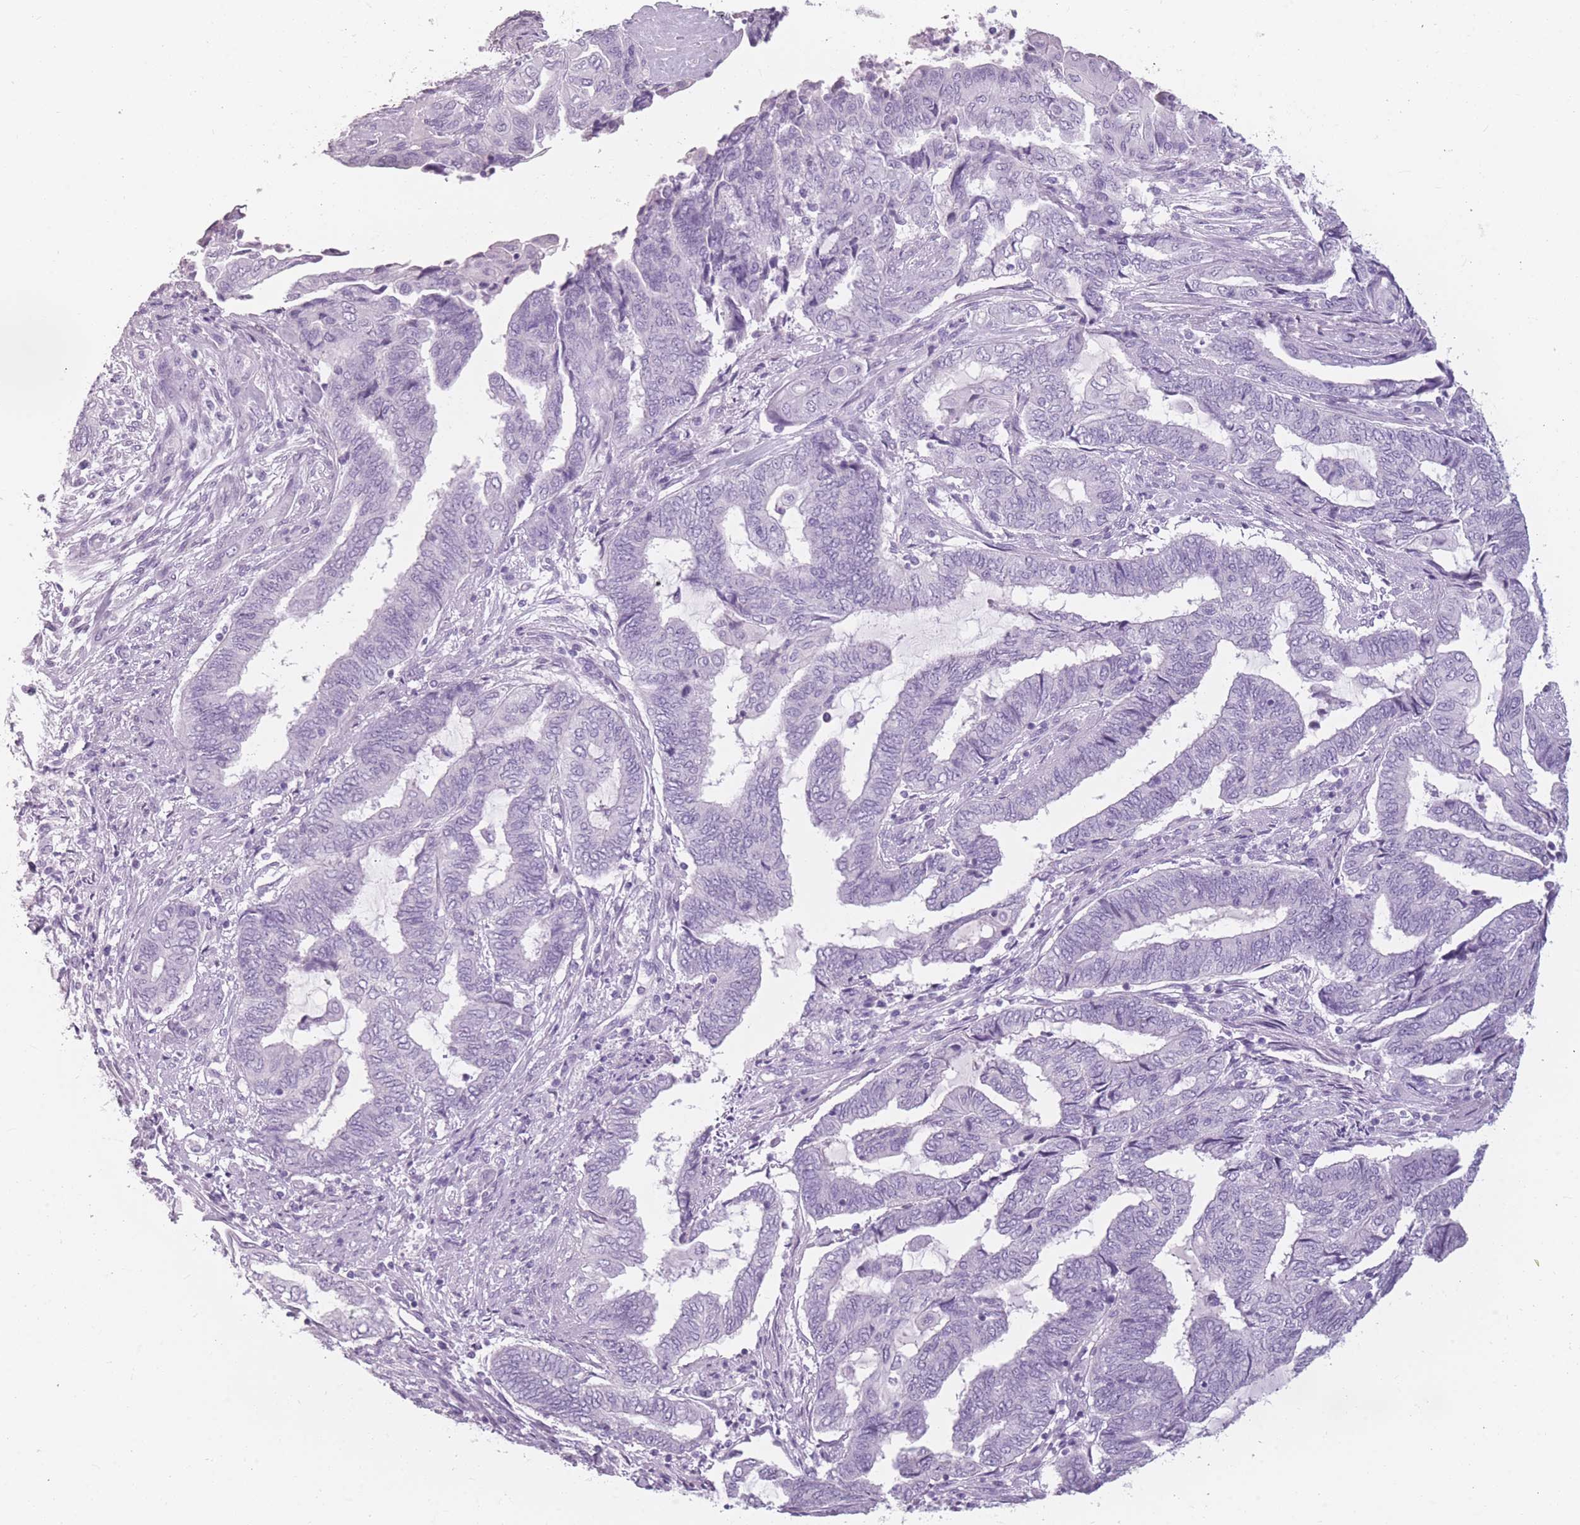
{"staining": {"intensity": "negative", "quantity": "none", "location": "none"}, "tissue": "endometrial cancer", "cell_type": "Tumor cells", "image_type": "cancer", "snomed": [{"axis": "morphology", "description": "Adenocarcinoma, NOS"}, {"axis": "topography", "description": "Uterus"}, {"axis": "topography", "description": "Endometrium"}], "caption": "Immunohistochemistry photomicrograph of neoplastic tissue: endometrial cancer stained with DAB shows no significant protein staining in tumor cells.", "gene": "CCNO", "patient": {"sex": "female", "age": 70}}